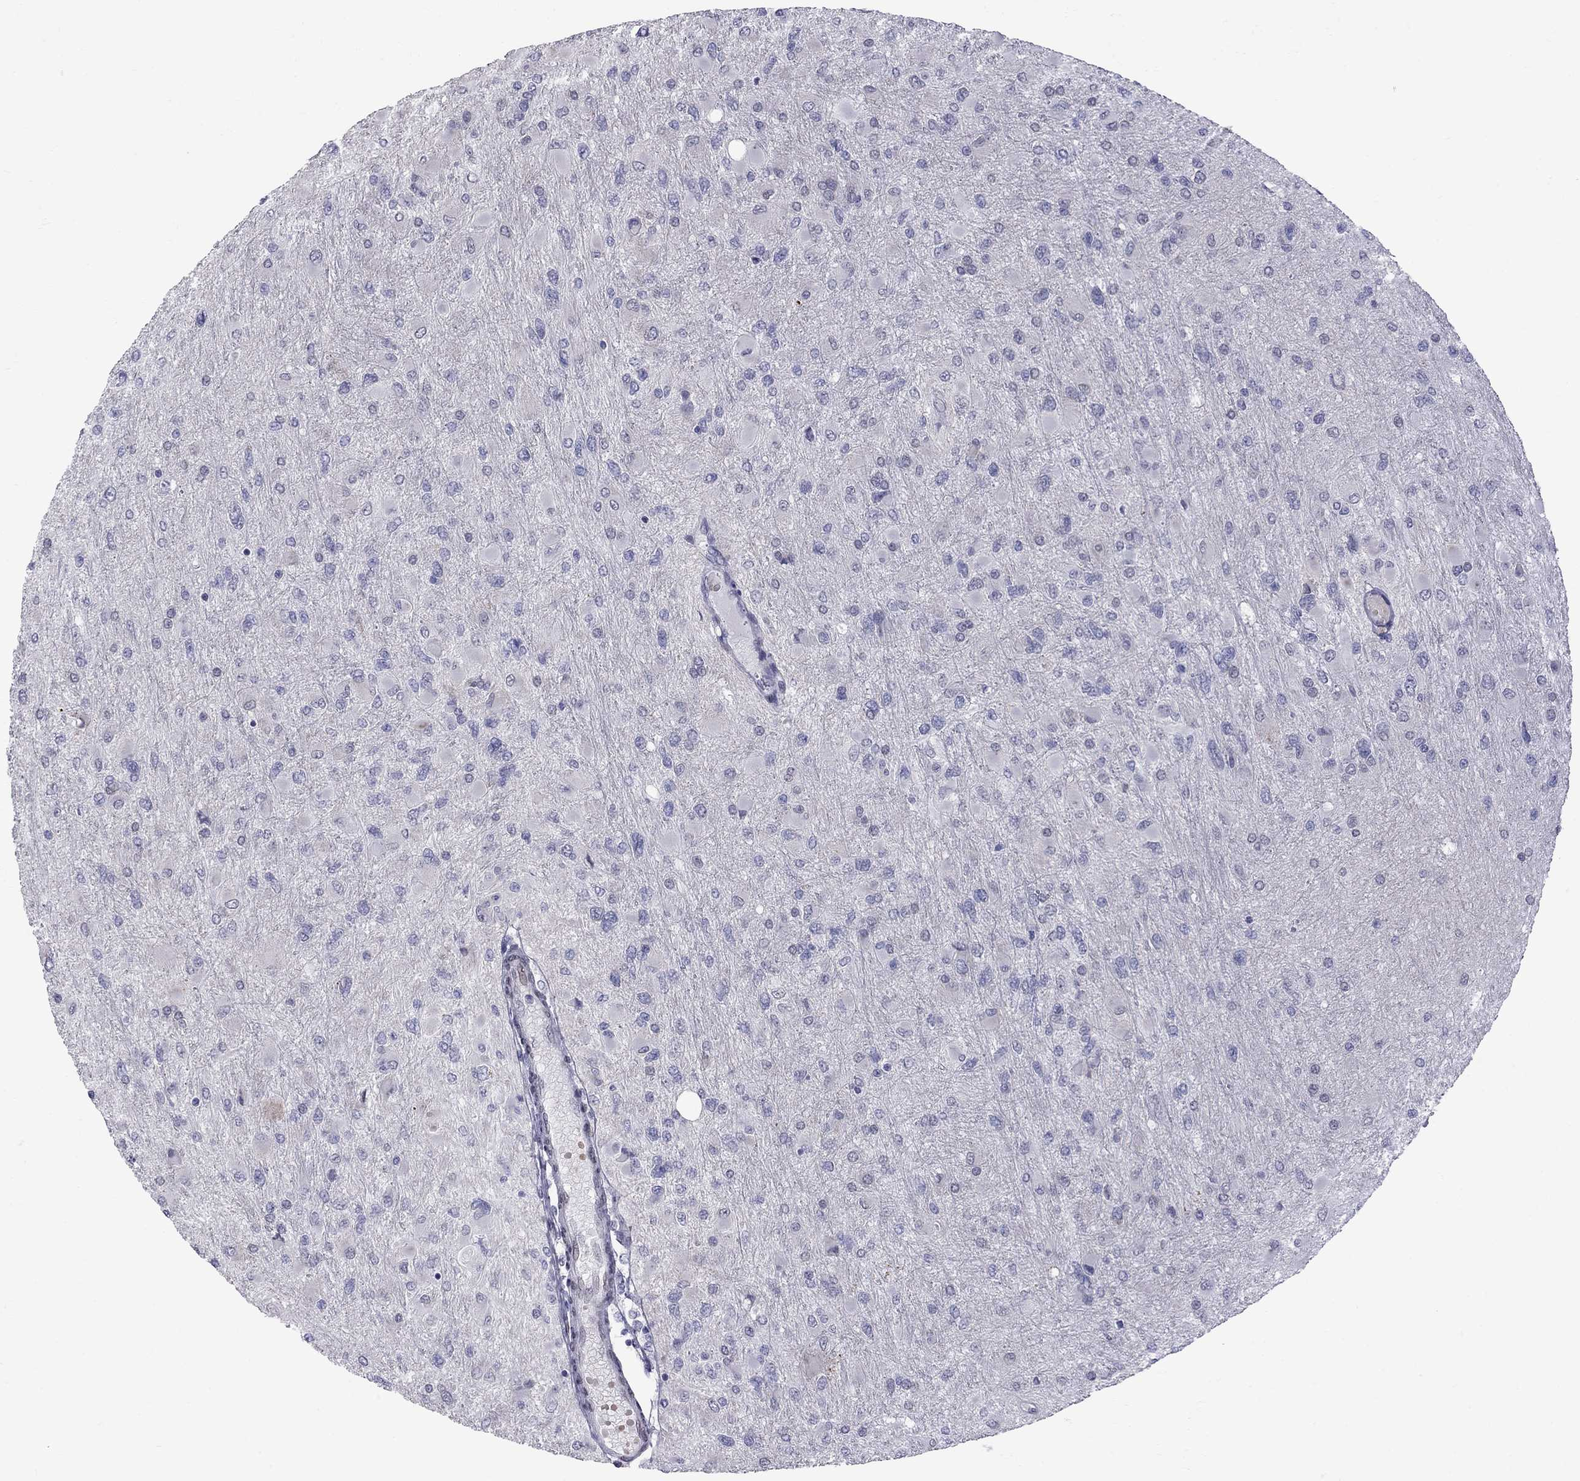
{"staining": {"intensity": "negative", "quantity": "none", "location": "none"}, "tissue": "glioma", "cell_type": "Tumor cells", "image_type": "cancer", "snomed": [{"axis": "morphology", "description": "Glioma, malignant, High grade"}, {"axis": "topography", "description": "Cerebral cortex"}], "caption": "This is a histopathology image of immunohistochemistry (IHC) staining of glioma, which shows no expression in tumor cells. The staining is performed using DAB (3,3'-diaminobenzidine) brown chromogen with nuclei counter-stained in using hematoxylin.", "gene": "CLTCL1", "patient": {"sex": "female", "age": 36}}